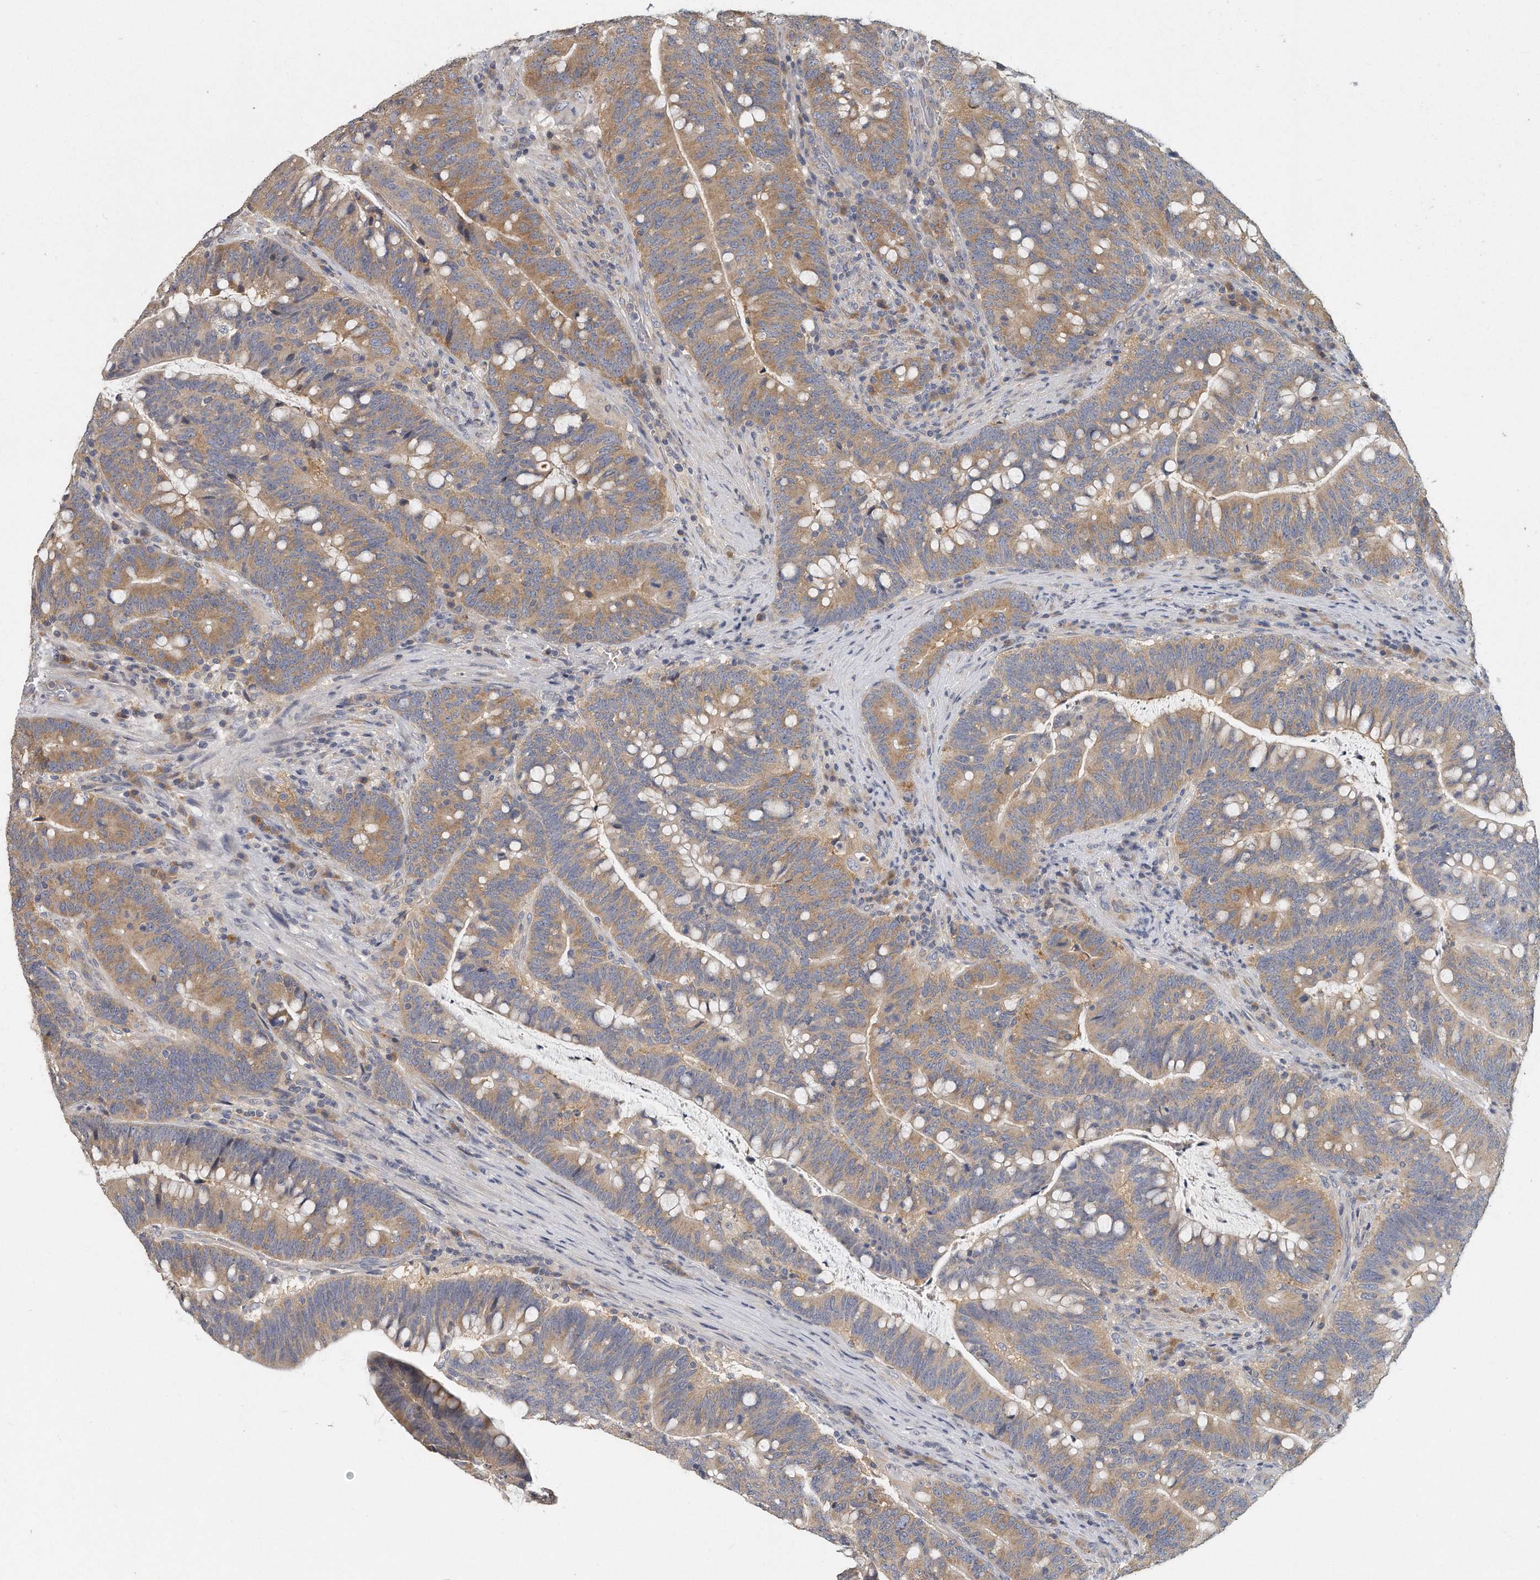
{"staining": {"intensity": "moderate", "quantity": ">75%", "location": "cytoplasmic/membranous"}, "tissue": "colorectal cancer", "cell_type": "Tumor cells", "image_type": "cancer", "snomed": [{"axis": "morphology", "description": "Adenocarcinoma, NOS"}, {"axis": "topography", "description": "Colon"}], "caption": "Immunohistochemical staining of colorectal cancer (adenocarcinoma) exhibits medium levels of moderate cytoplasmic/membranous expression in approximately >75% of tumor cells. (Brightfield microscopy of DAB IHC at high magnification).", "gene": "EIF3I", "patient": {"sex": "female", "age": 66}}